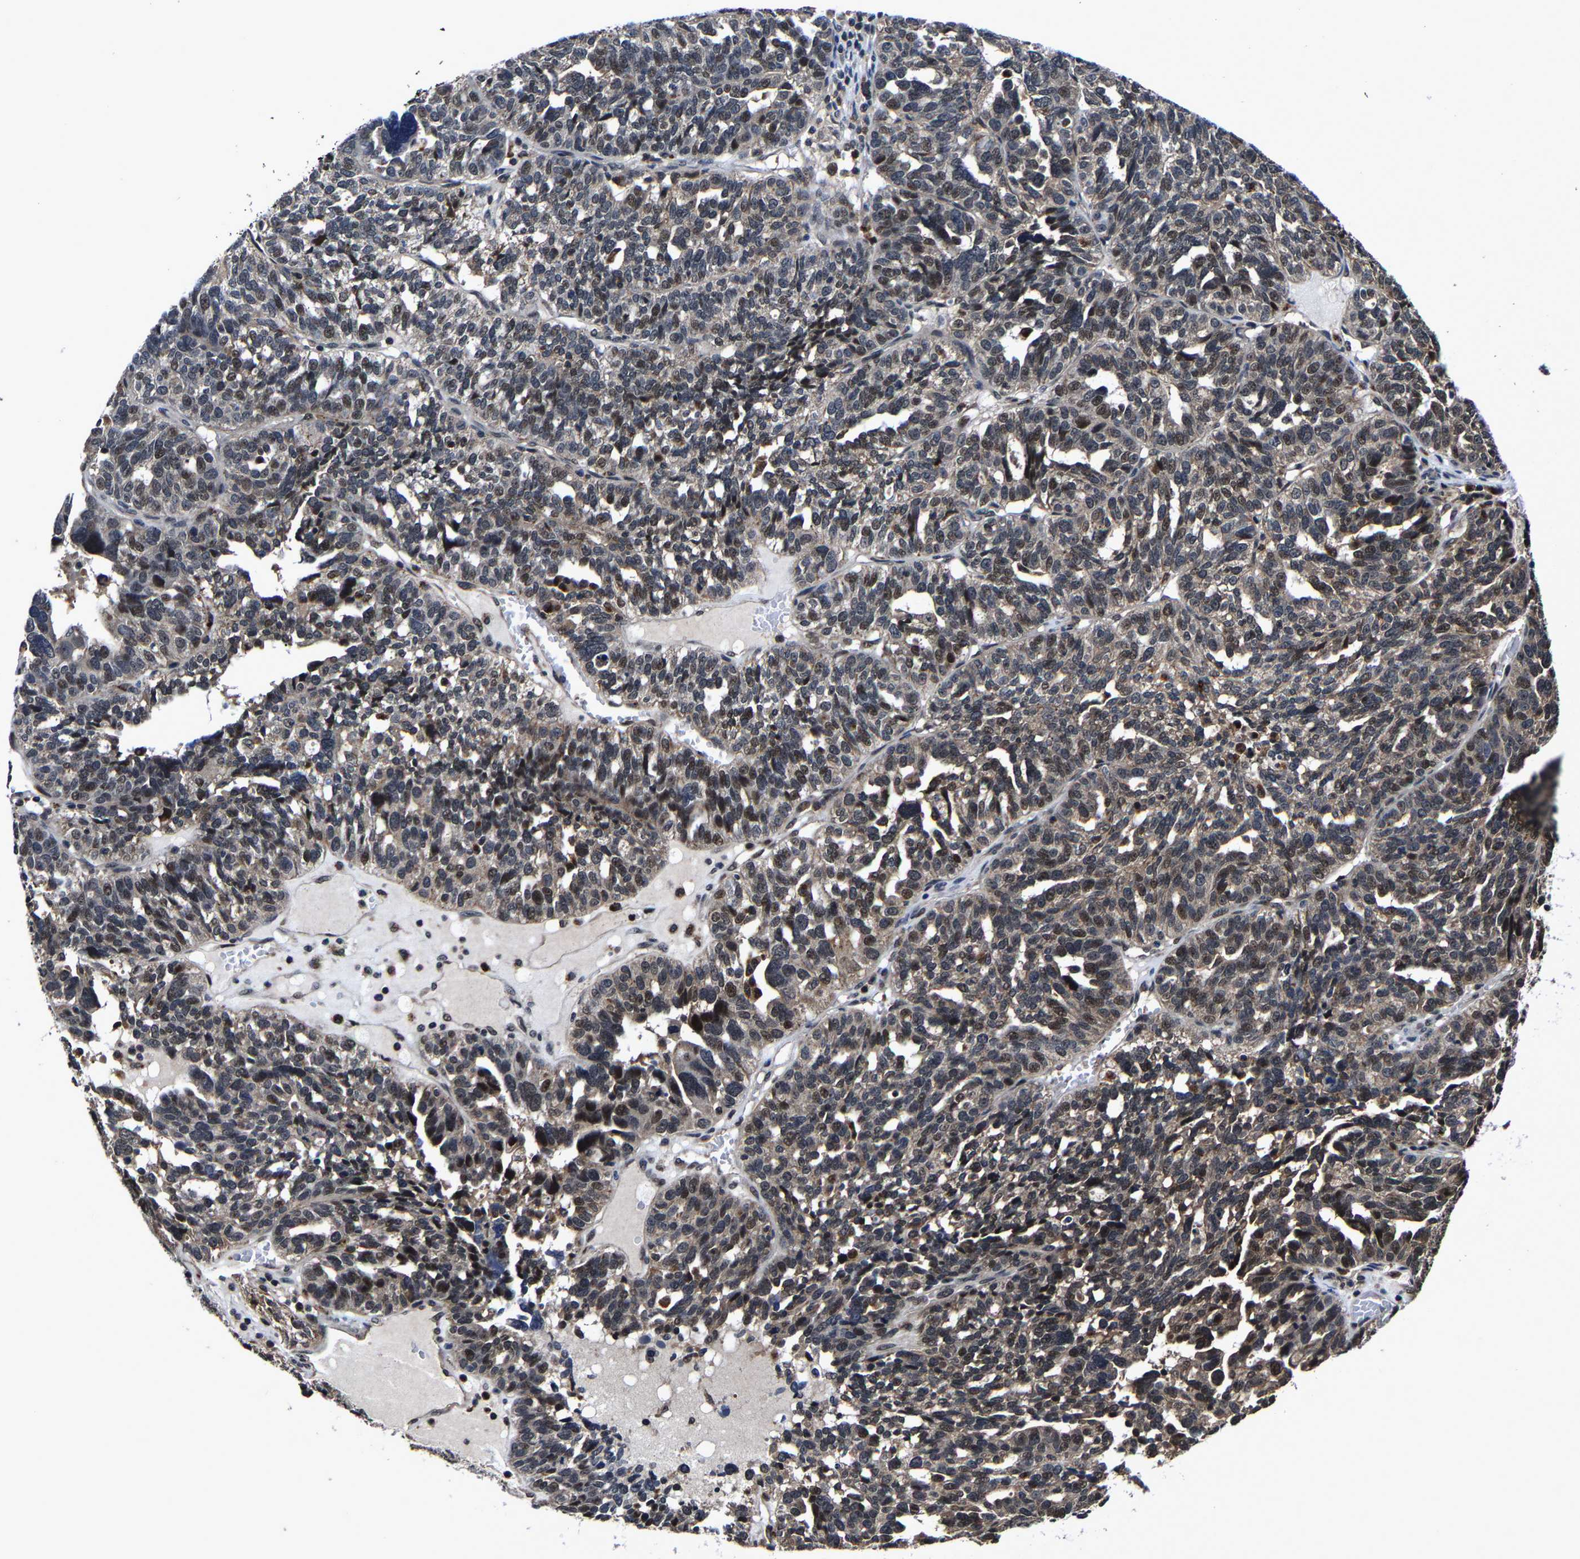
{"staining": {"intensity": "moderate", "quantity": ">75%", "location": "cytoplasmic/membranous,nuclear"}, "tissue": "ovarian cancer", "cell_type": "Tumor cells", "image_type": "cancer", "snomed": [{"axis": "morphology", "description": "Cystadenocarcinoma, serous, NOS"}, {"axis": "topography", "description": "Ovary"}], "caption": "Tumor cells display medium levels of moderate cytoplasmic/membranous and nuclear expression in about >75% of cells in ovarian cancer.", "gene": "ZCCHC7", "patient": {"sex": "female", "age": 59}}